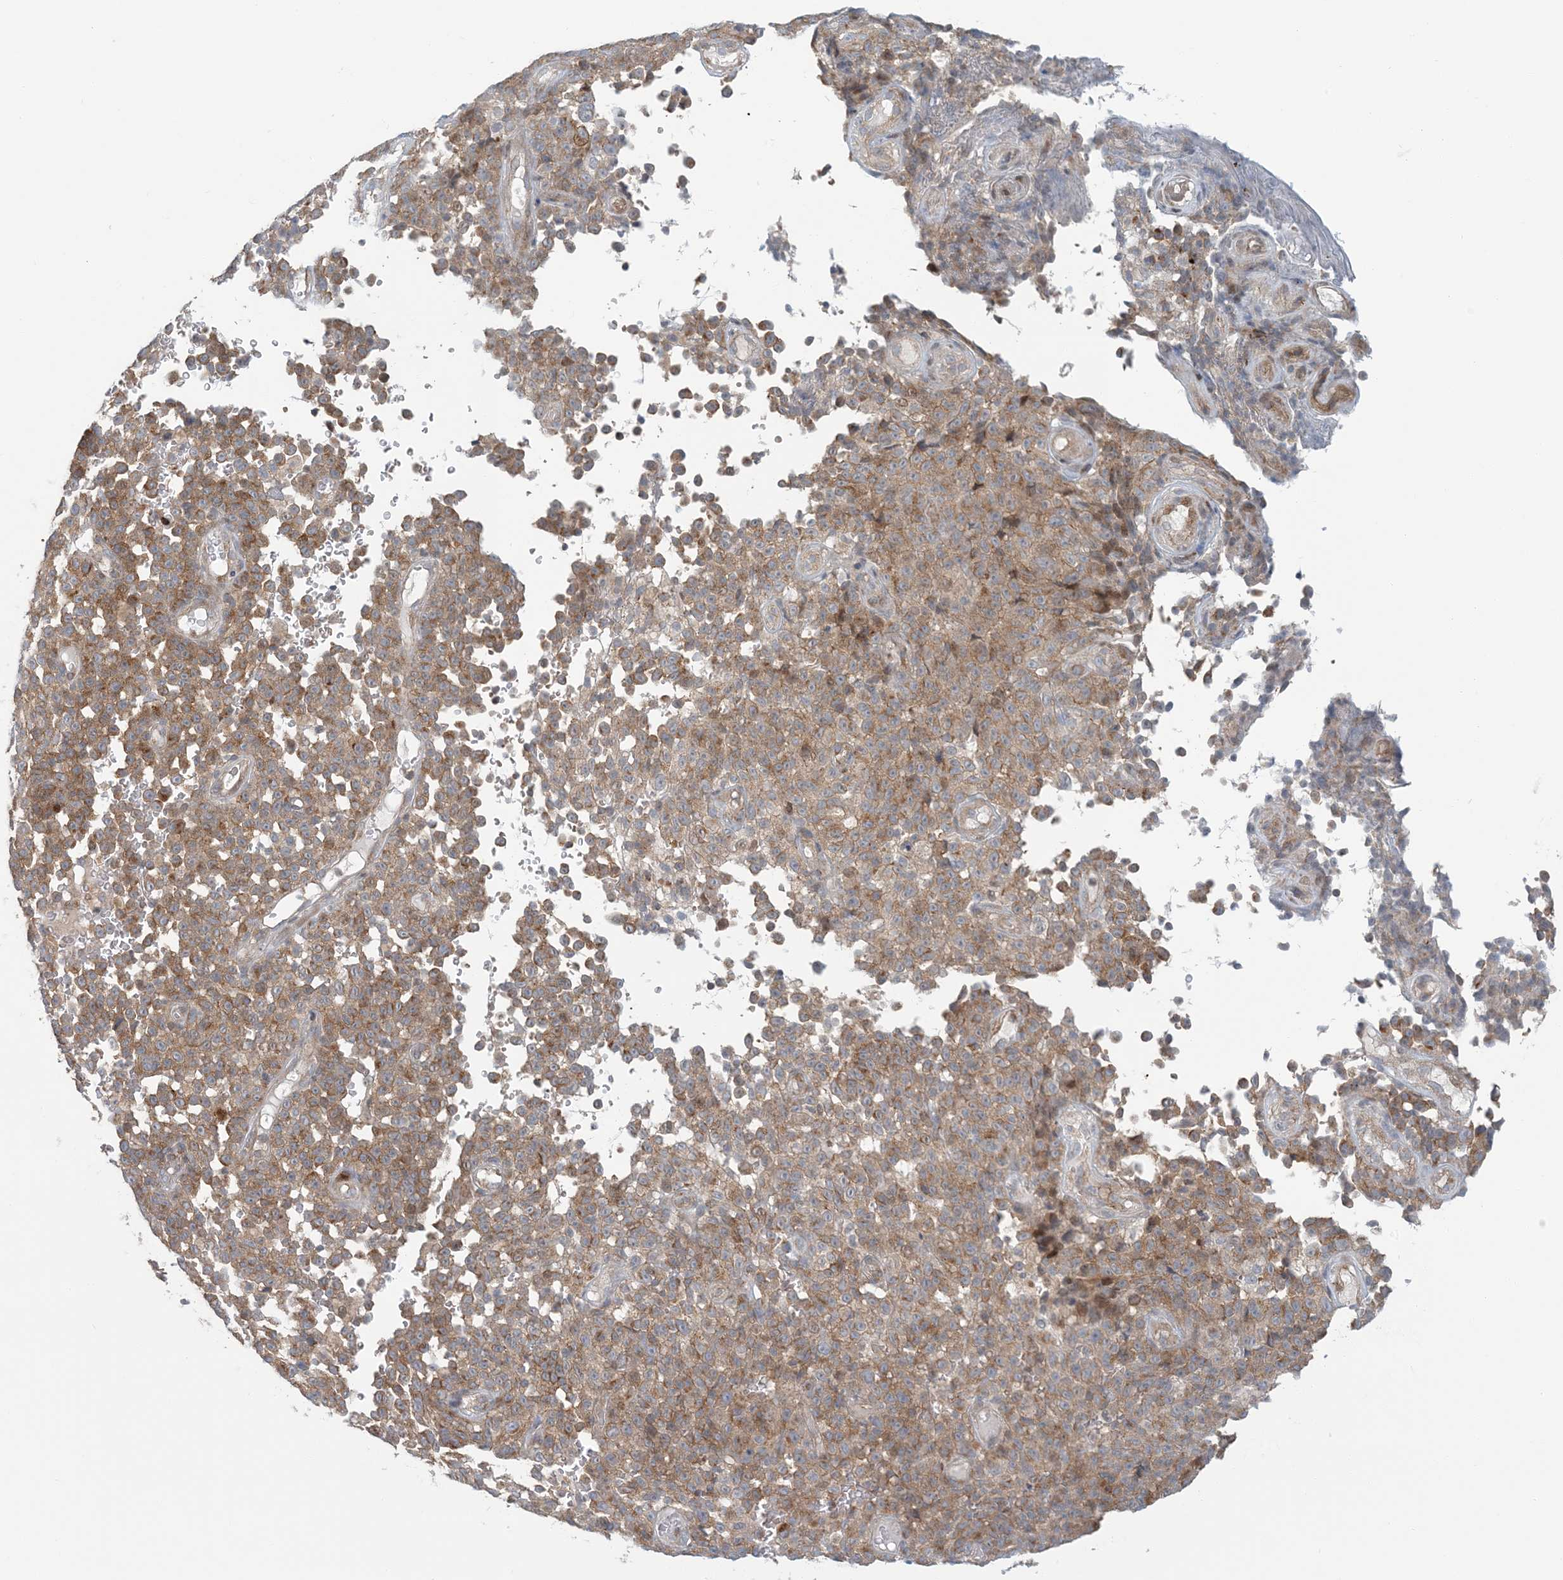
{"staining": {"intensity": "moderate", "quantity": ">75%", "location": "cytoplasmic/membranous"}, "tissue": "melanoma", "cell_type": "Tumor cells", "image_type": "cancer", "snomed": [{"axis": "morphology", "description": "Malignant melanoma, NOS"}, {"axis": "topography", "description": "Skin"}], "caption": "Malignant melanoma was stained to show a protein in brown. There is medium levels of moderate cytoplasmic/membranous expression in about >75% of tumor cells.", "gene": "ATP13A2", "patient": {"sex": "female", "age": 82}}